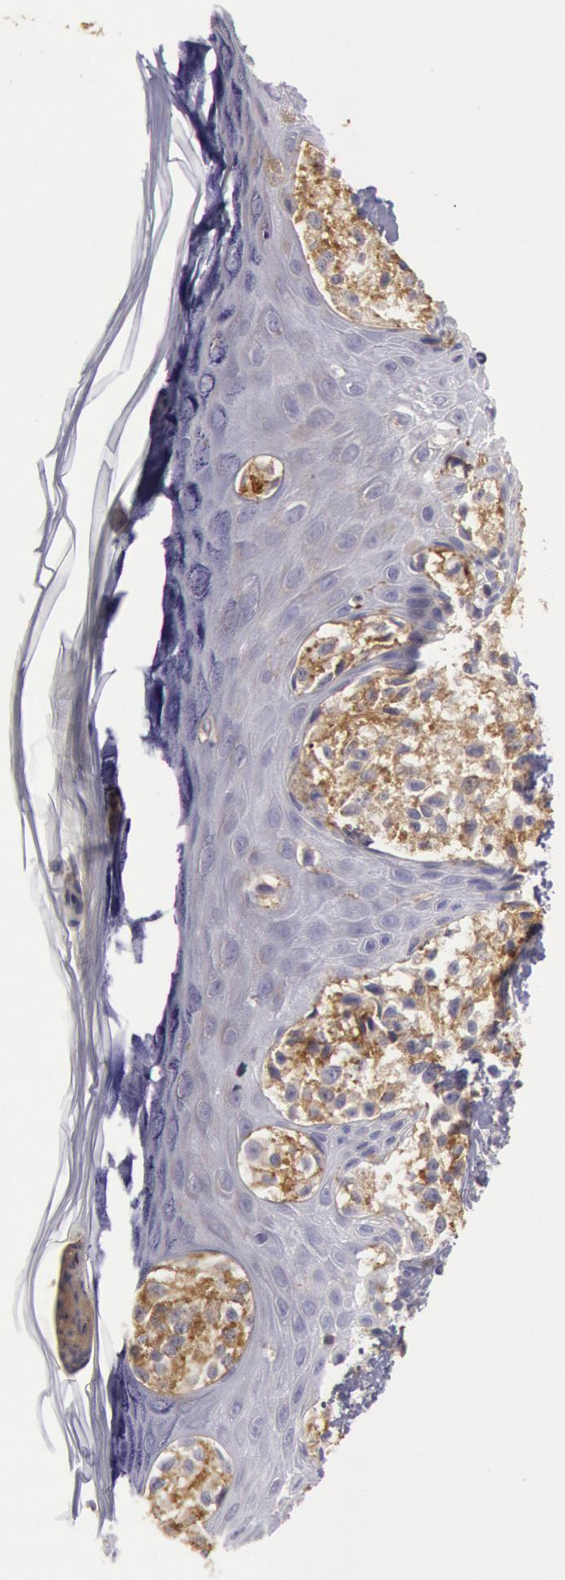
{"staining": {"intensity": "moderate", "quantity": ">75%", "location": "cytoplasmic/membranous"}, "tissue": "melanoma", "cell_type": "Tumor cells", "image_type": "cancer", "snomed": [{"axis": "morphology", "description": "Malignant melanoma, NOS"}, {"axis": "topography", "description": "Skin"}], "caption": "Immunohistochemical staining of human melanoma exhibits medium levels of moderate cytoplasmic/membranous protein positivity in approximately >75% of tumor cells. Immunohistochemistry (ihc) stains the protein in brown and the nuclei are stained blue.", "gene": "RAB27A", "patient": {"sex": "male", "age": 57}}